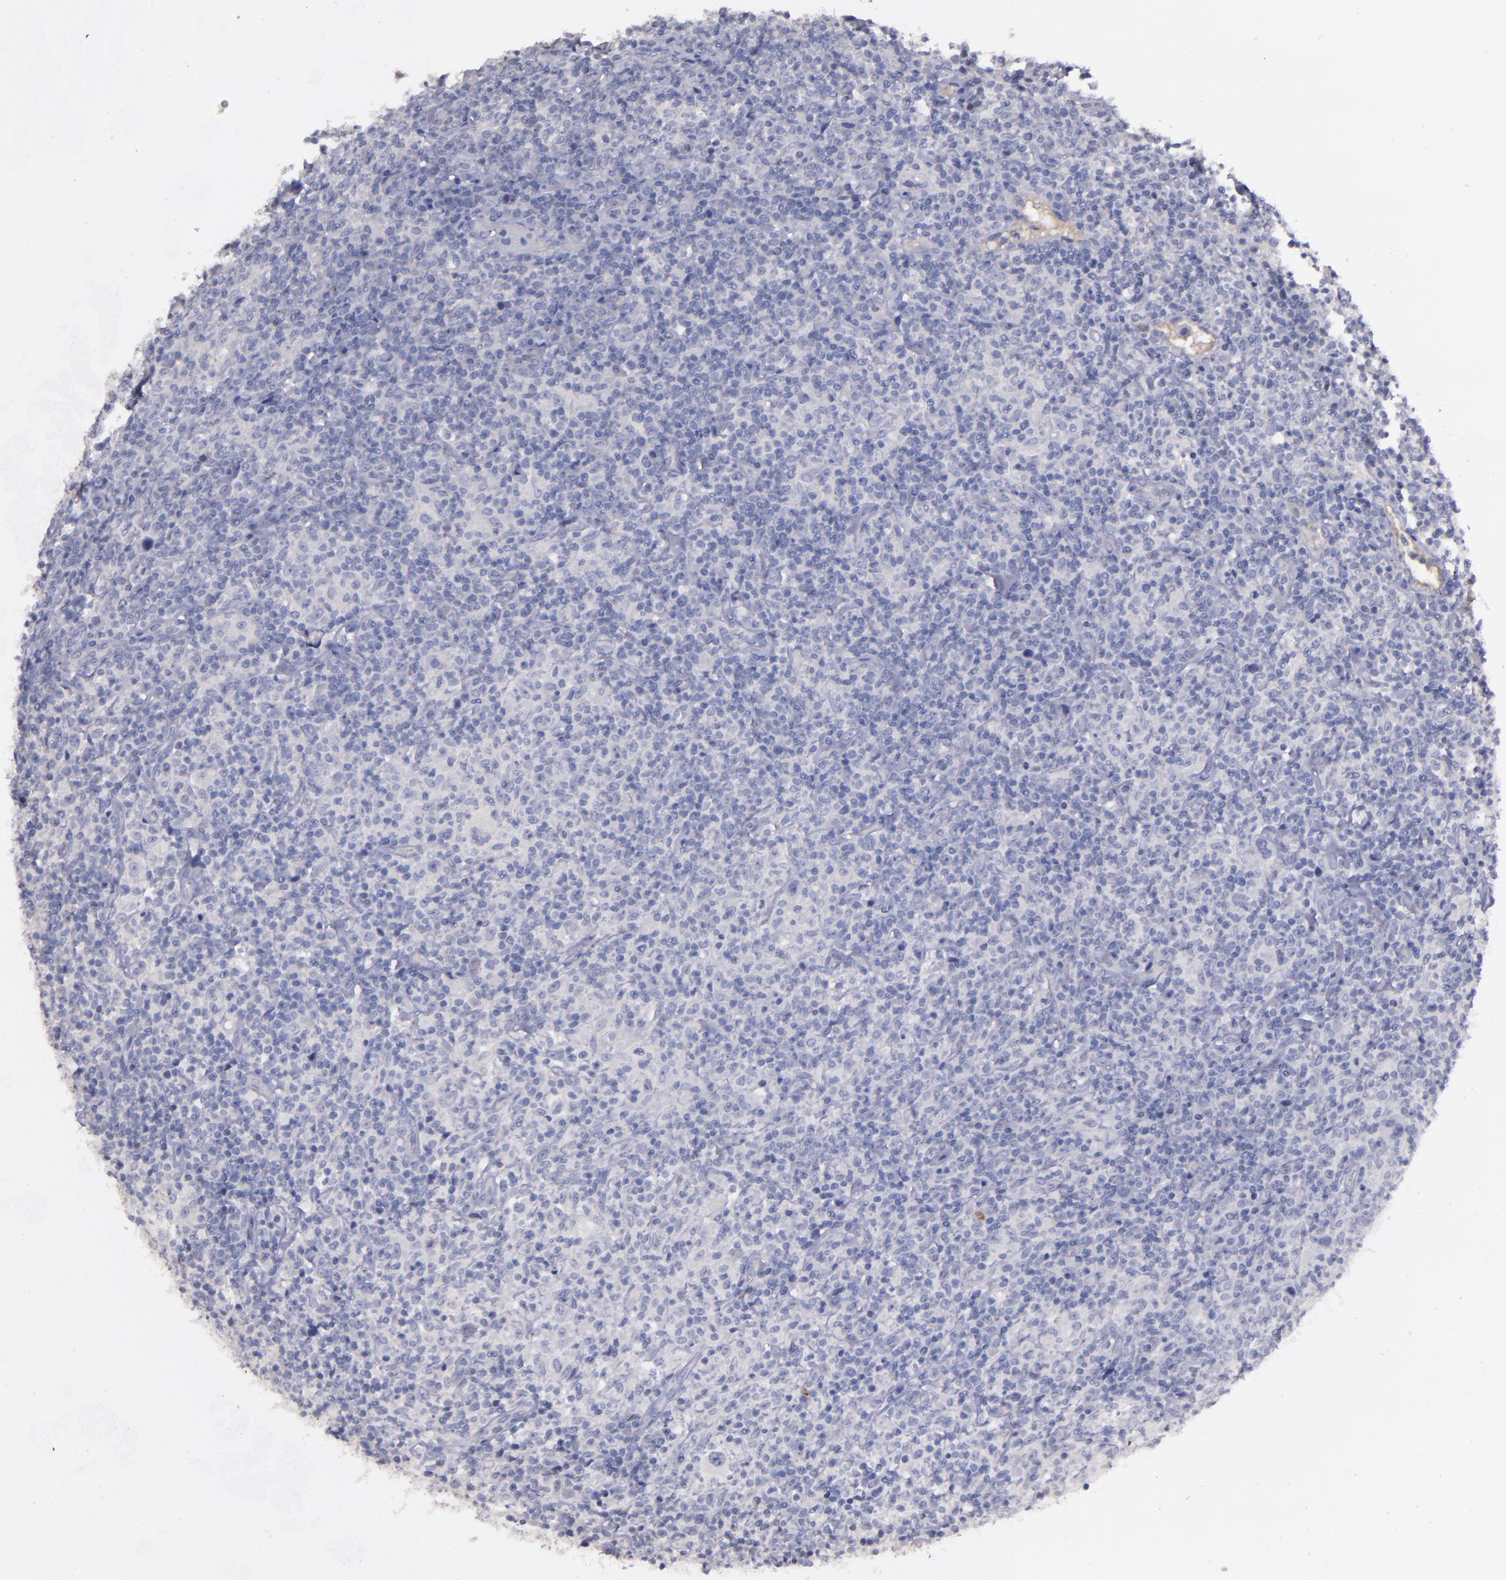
{"staining": {"intensity": "negative", "quantity": "none", "location": "none"}, "tissue": "lymphoma", "cell_type": "Tumor cells", "image_type": "cancer", "snomed": [{"axis": "morphology", "description": "Hodgkin's disease, NOS"}, {"axis": "topography", "description": "Lymph node"}], "caption": "Protein analysis of lymphoma demonstrates no significant expression in tumor cells.", "gene": "MASP1", "patient": {"sex": "male", "age": 65}}